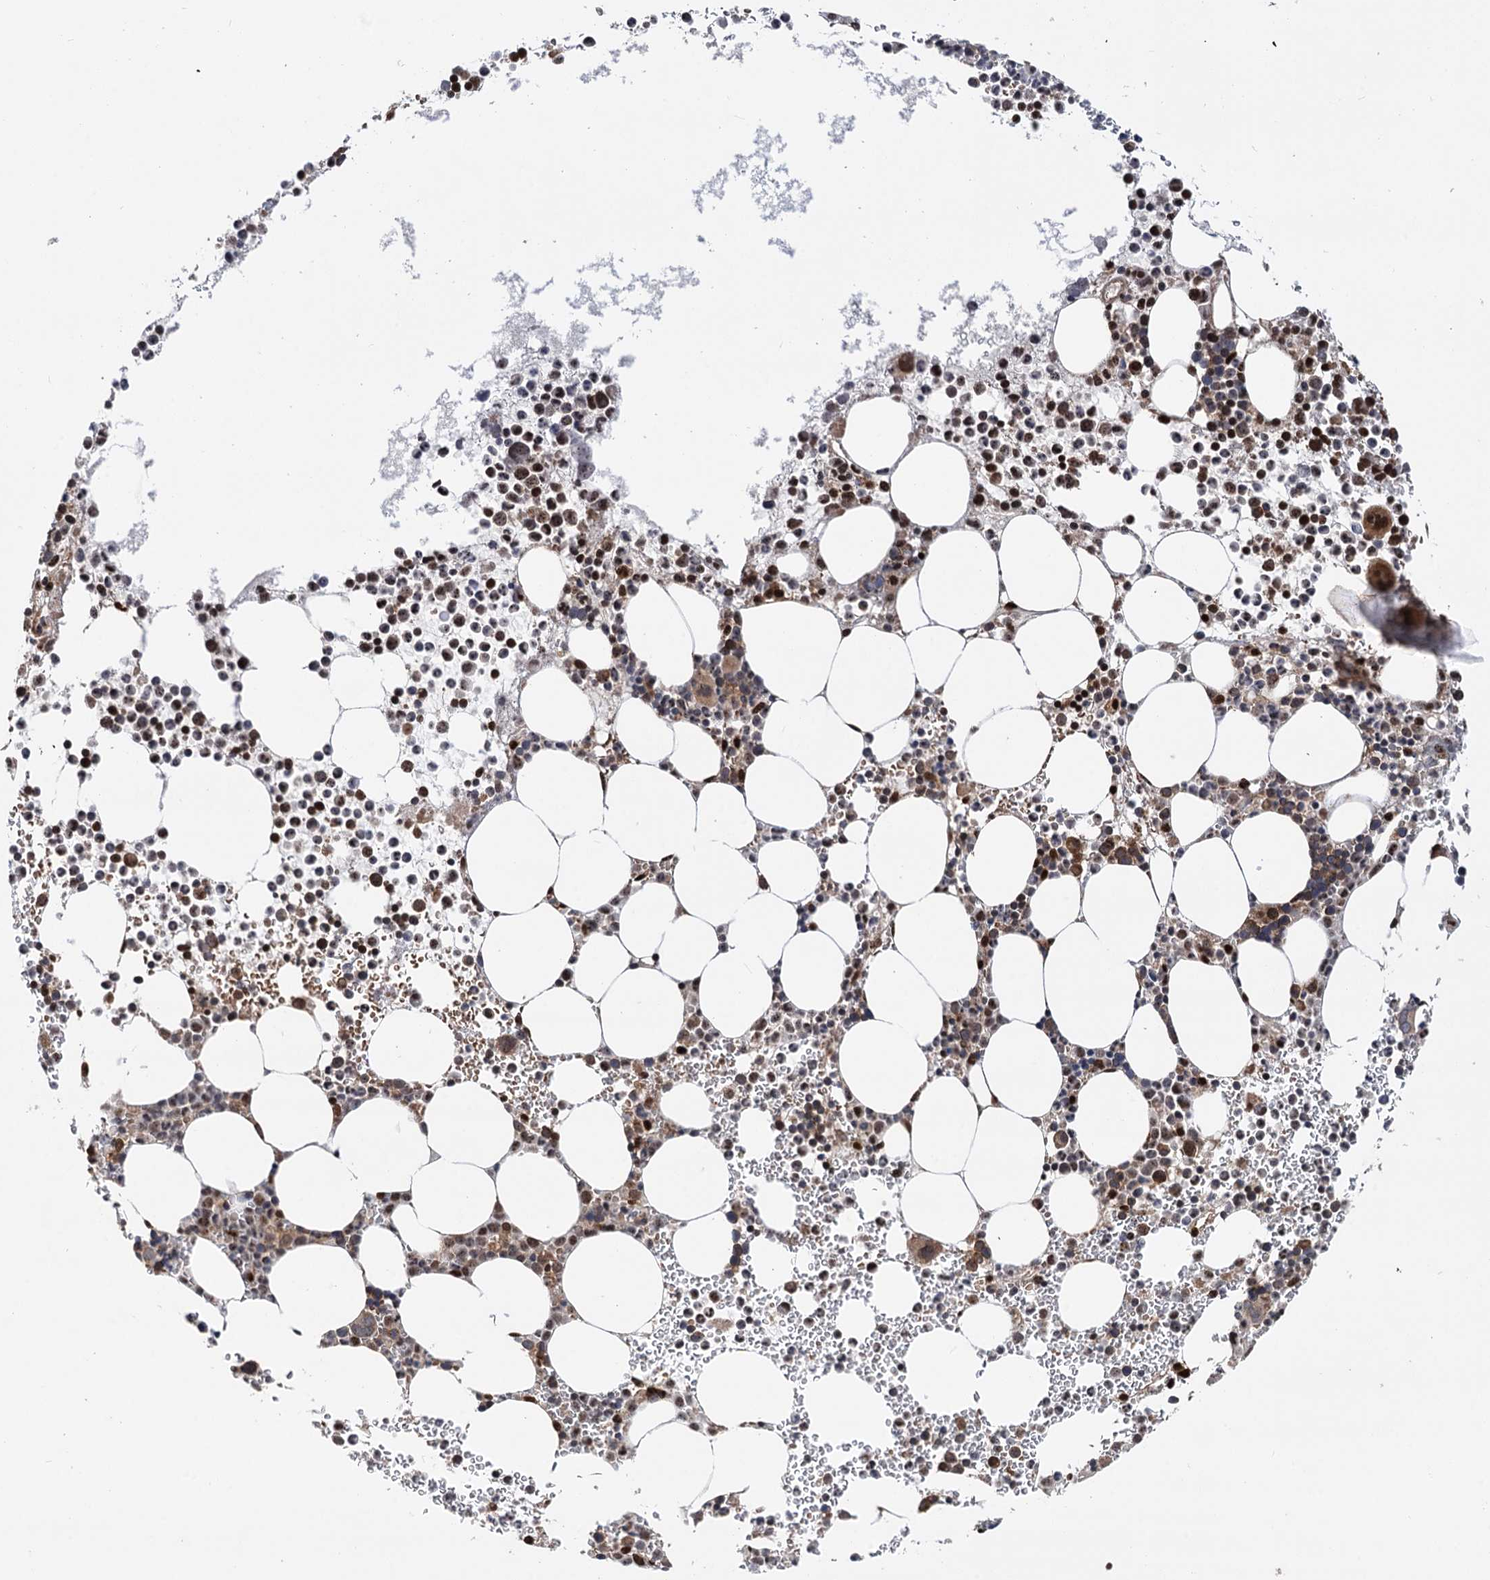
{"staining": {"intensity": "weak", "quantity": "25%-75%", "location": "cytoplasmic/membranous,nuclear"}, "tissue": "bone marrow", "cell_type": "Hematopoietic cells", "image_type": "normal", "snomed": [{"axis": "morphology", "description": "Normal tissue, NOS"}, {"axis": "topography", "description": "Bone marrow"}], "caption": "Immunohistochemistry micrograph of normal human bone marrow stained for a protein (brown), which displays low levels of weak cytoplasmic/membranous,nuclear expression in approximately 25%-75% of hematopoietic cells.", "gene": "MESD", "patient": {"sex": "female", "age": 78}}